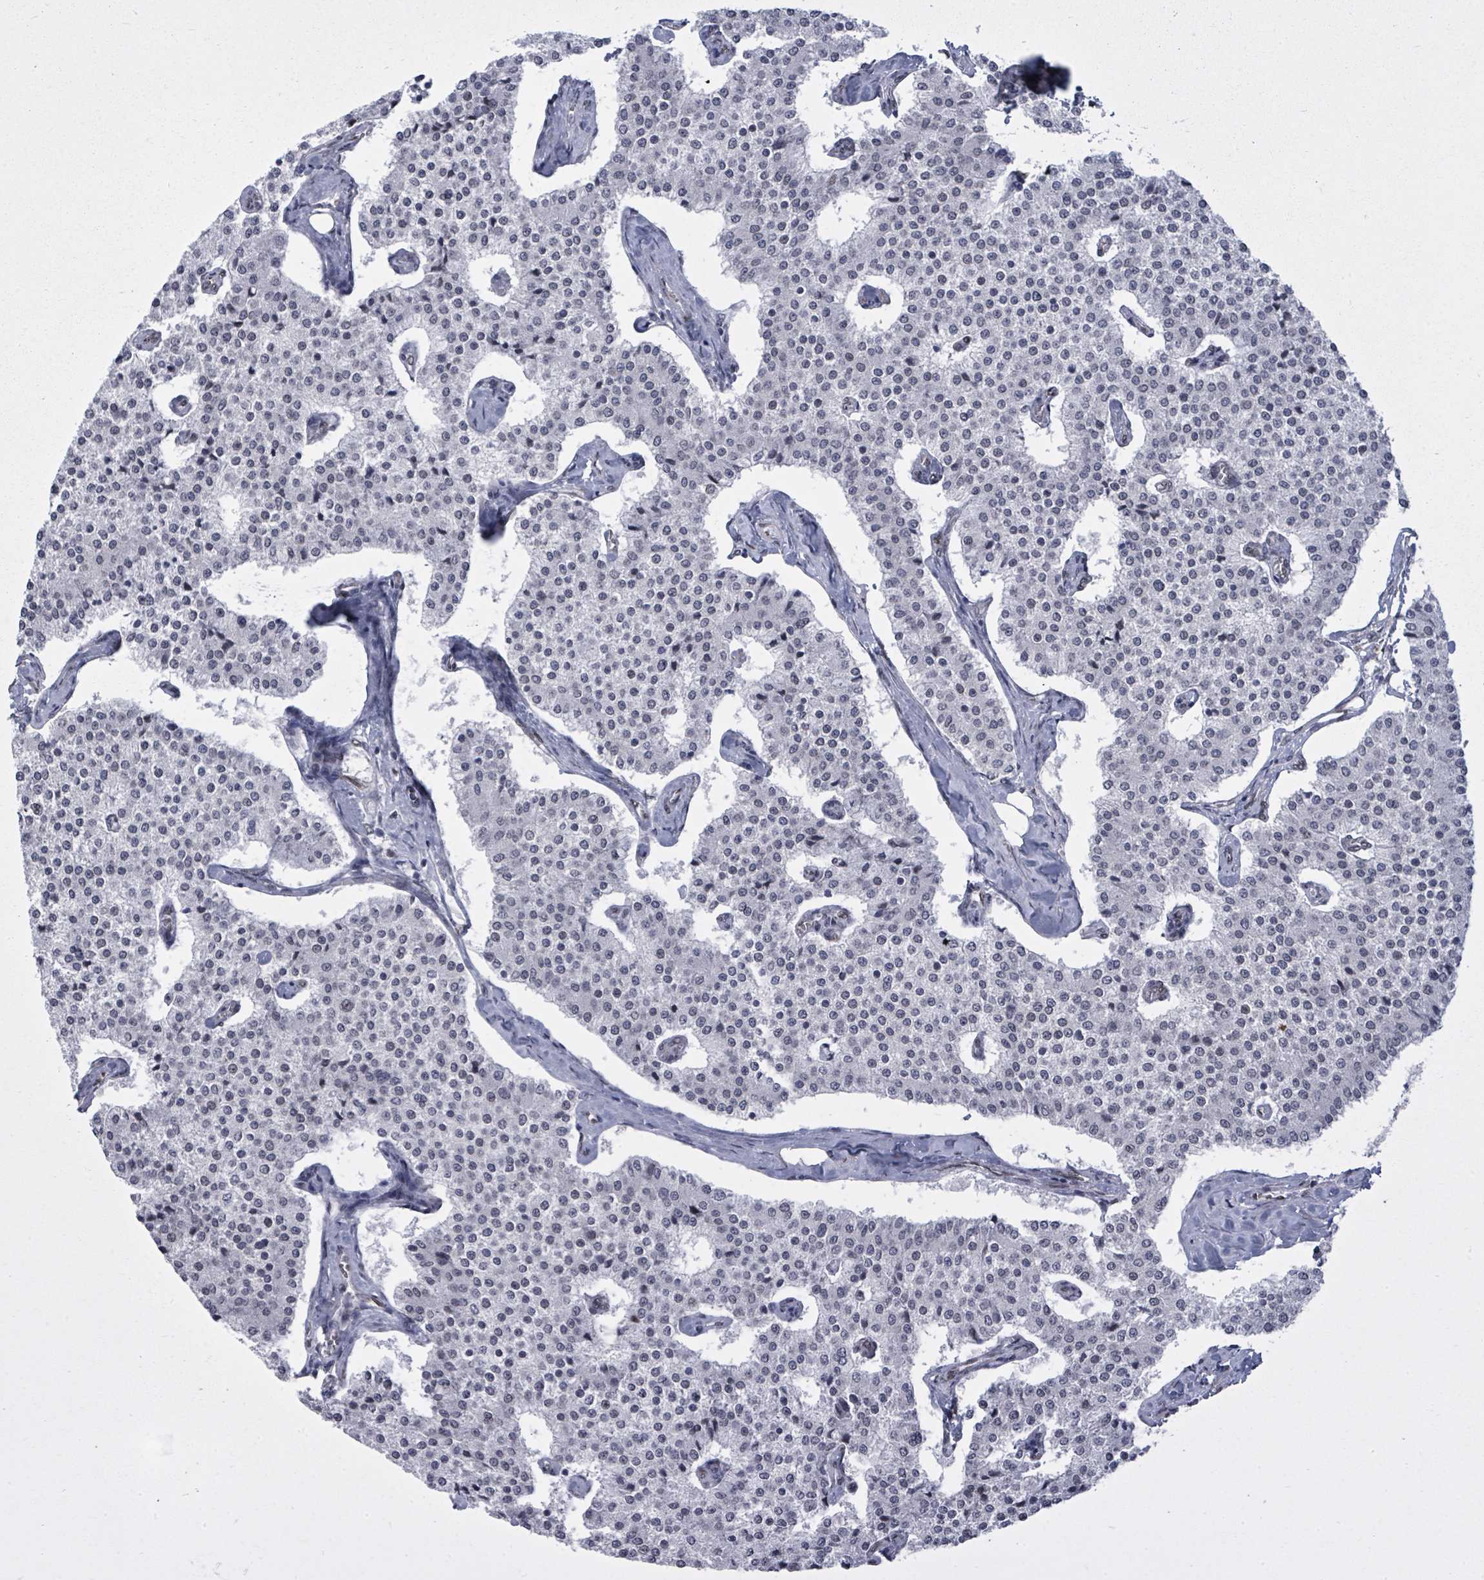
{"staining": {"intensity": "negative", "quantity": "none", "location": "none"}, "tissue": "carcinoid", "cell_type": "Tumor cells", "image_type": "cancer", "snomed": [{"axis": "morphology", "description": "Carcinoid, malignant, NOS"}, {"axis": "topography", "description": "Colon"}], "caption": "A histopathology image of human carcinoid is negative for staining in tumor cells.", "gene": "ARFGAP1", "patient": {"sex": "female", "age": 52}}